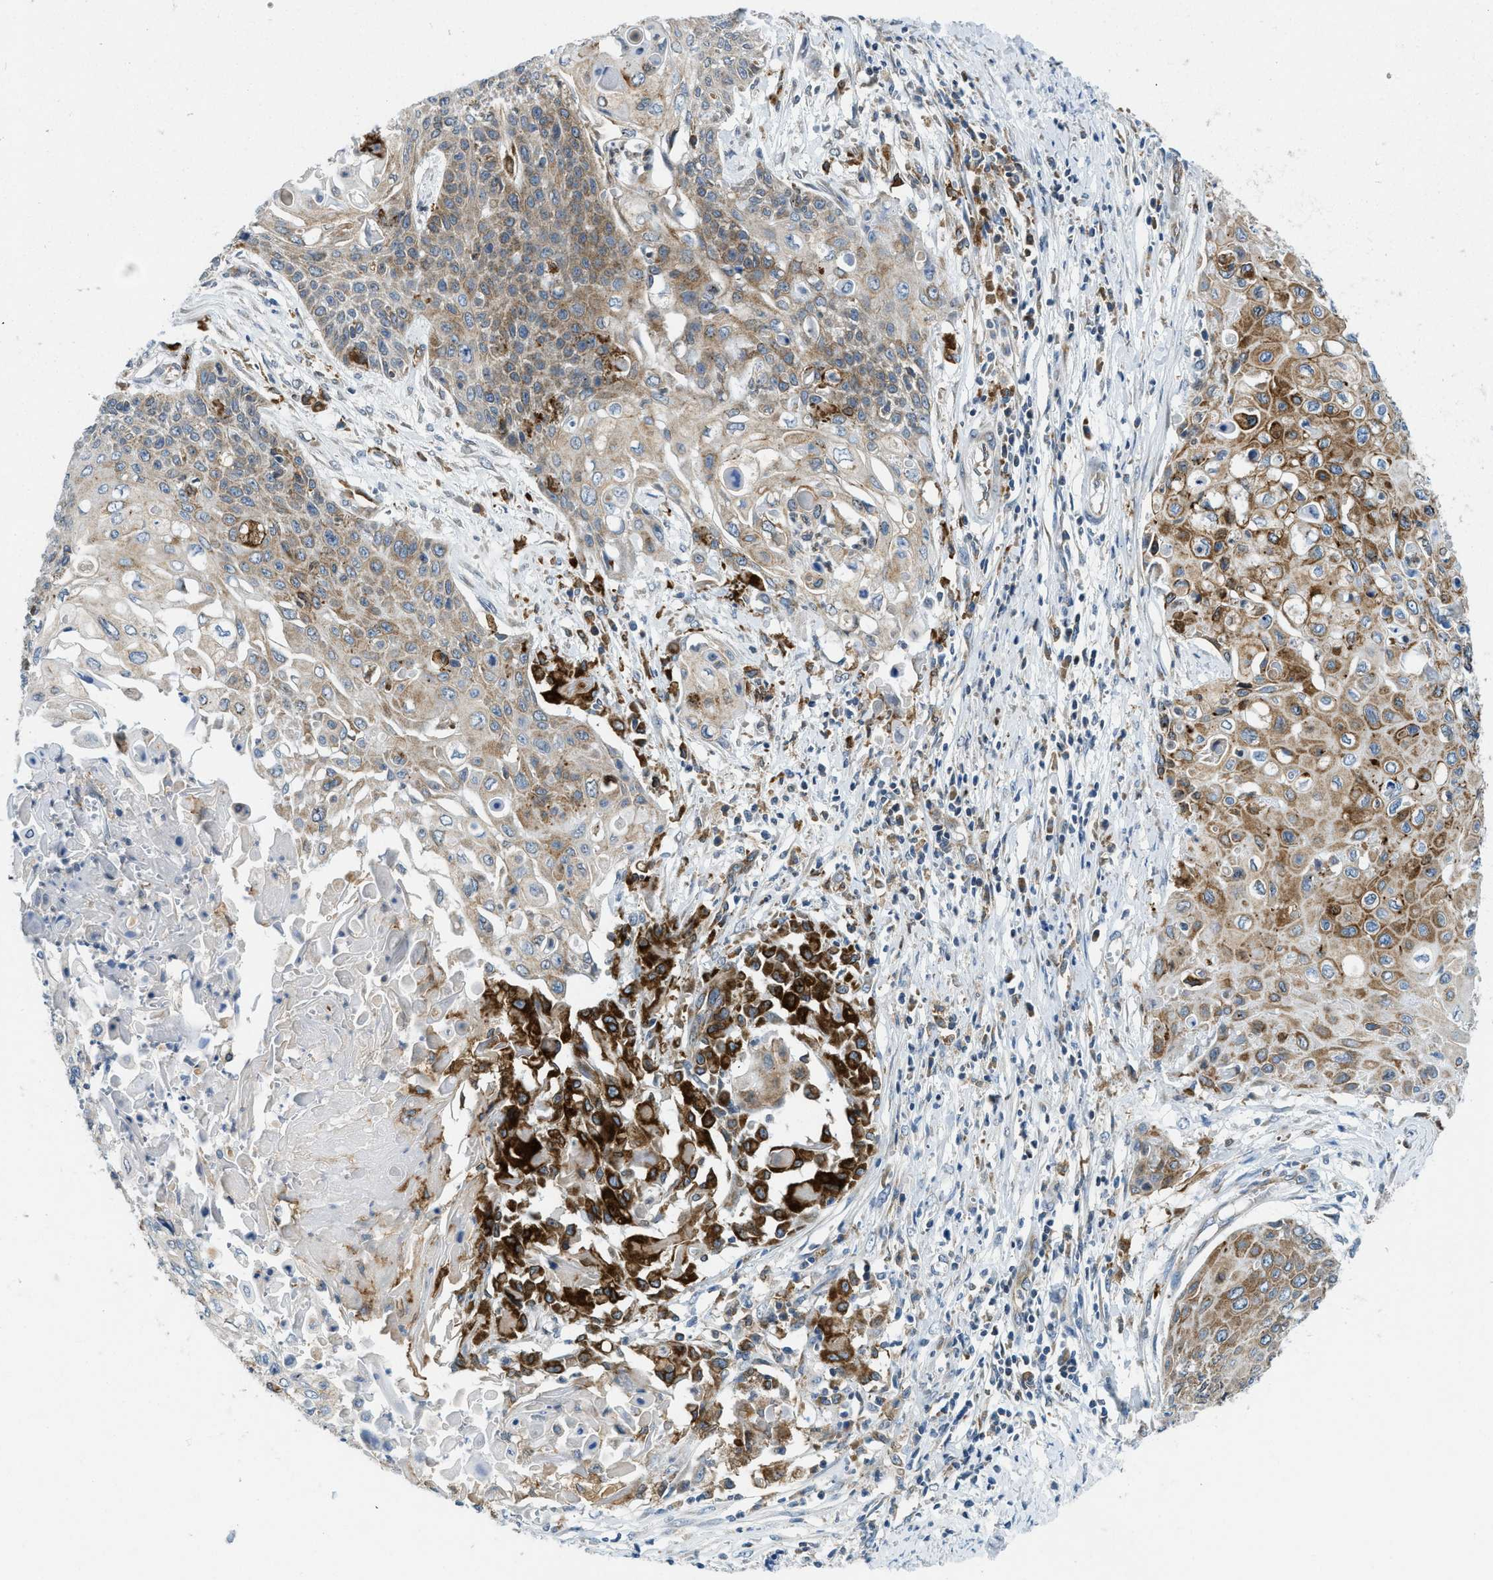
{"staining": {"intensity": "moderate", "quantity": ">75%", "location": "cytoplasmic/membranous"}, "tissue": "cervical cancer", "cell_type": "Tumor cells", "image_type": "cancer", "snomed": [{"axis": "morphology", "description": "Squamous cell carcinoma, NOS"}, {"axis": "topography", "description": "Cervix"}], "caption": "Protein expression analysis of human cervical squamous cell carcinoma reveals moderate cytoplasmic/membranous expression in about >75% of tumor cells.", "gene": "BCAP31", "patient": {"sex": "female", "age": 39}}